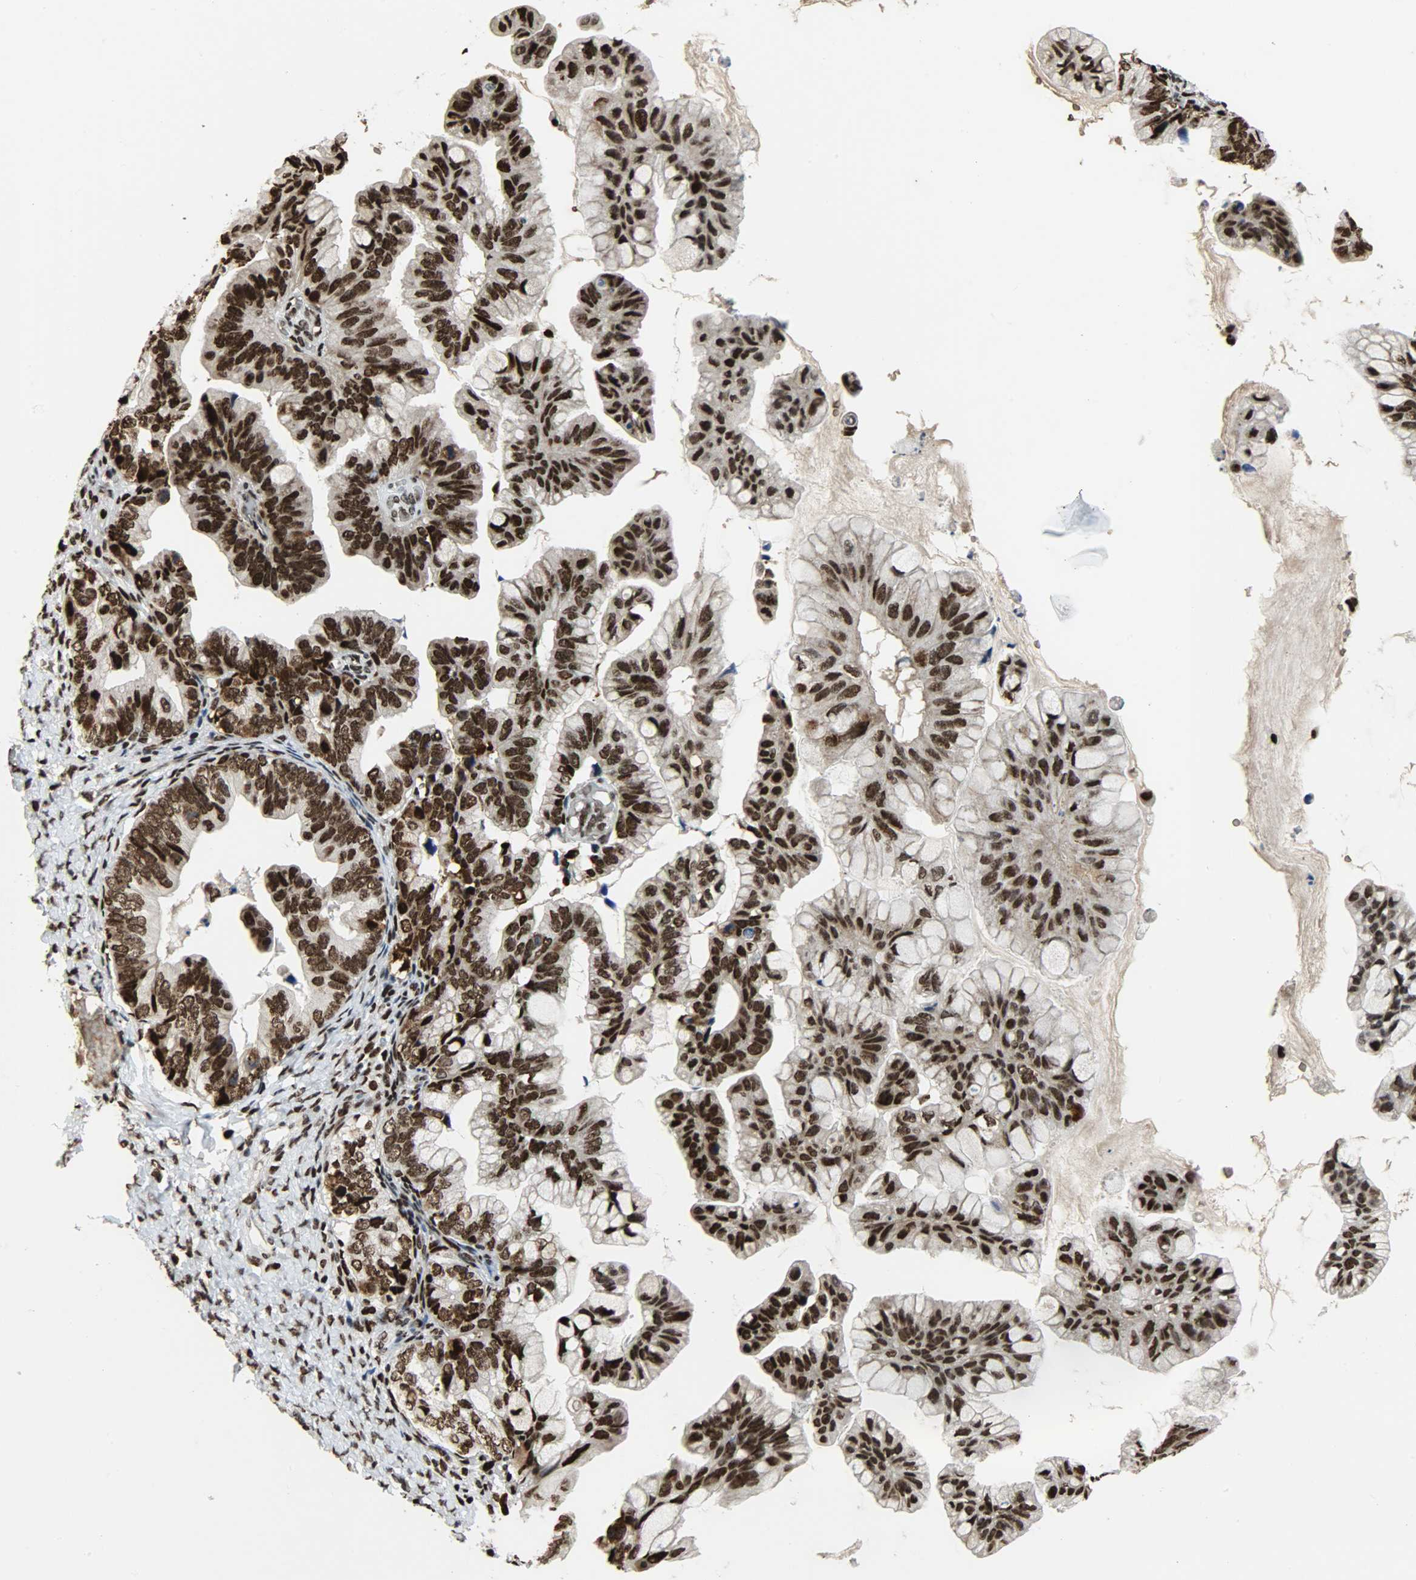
{"staining": {"intensity": "strong", "quantity": ">75%", "location": "nuclear"}, "tissue": "ovarian cancer", "cell_type": "Tumor cells", "image_type": "cancer", "snomed": [{"axis": "morphology", "description": "Cystadenocarcinoma, mucinous, NOS"}, {"axis": "topography", "description": "Ovary"}], "caption": "A high amount of strong nuclear positivity is present in approximately >75% of tumor cells in ovarian cancer (mucinous cystadenocarcinoma) tissue. (Brightfield microscopy of DAB IHC at high magnification).", "gene": "SNAI1", "patient": {"sex": "female", "age": 36}}